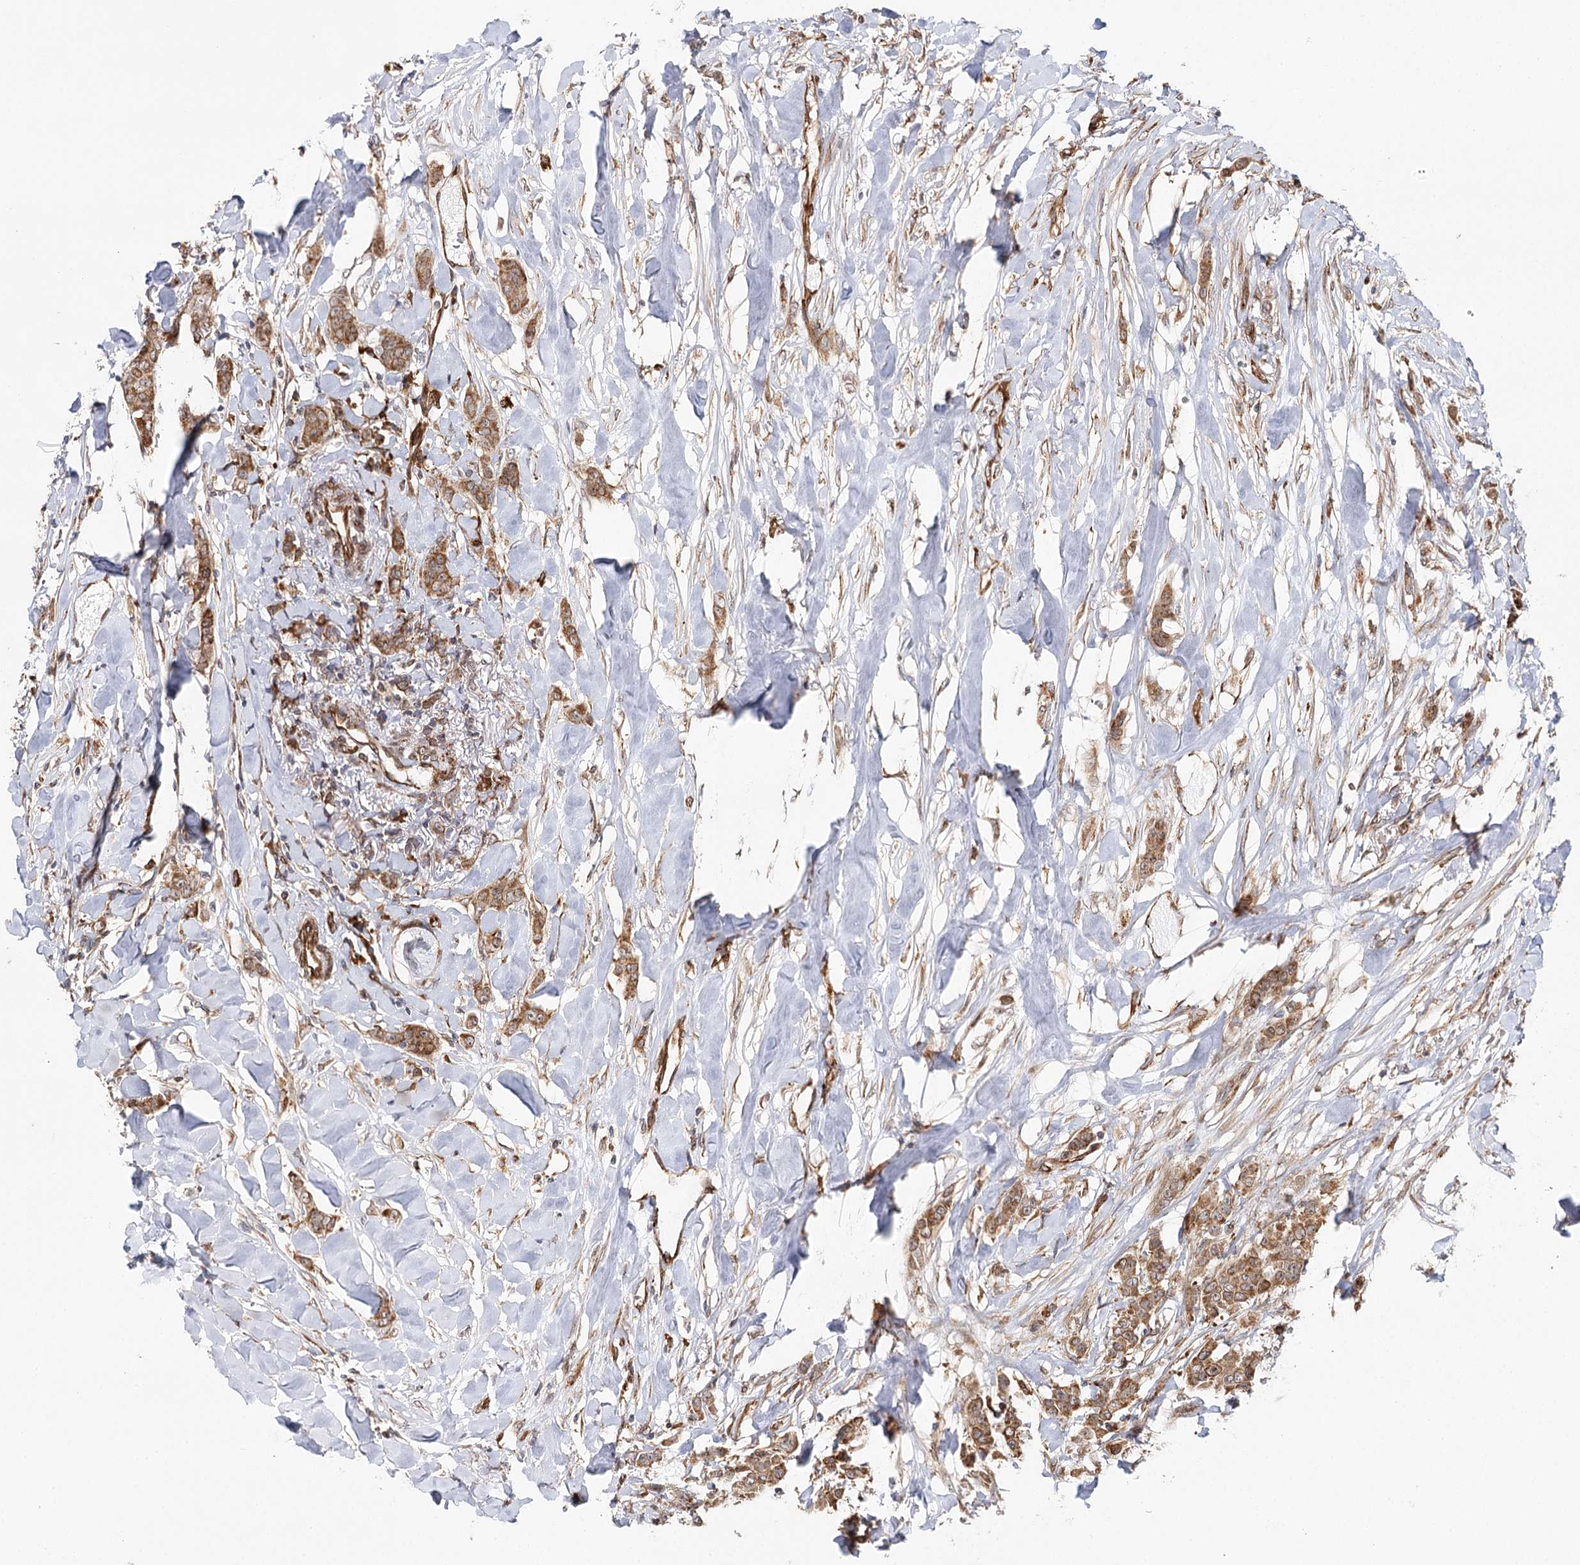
{"staining": {"intensity": "moderate", "quantity": ">75%", "location": "cytoplasmic/membranous"}, "tissue": "breast cancer", "cell_type": "Tumor cells", "image_type": "cancer", "snomed": [{"axis": "morphology", "description": "Duct carcinoma"}, {"axis": "topography", "description": "Breast"}], "caption": "Infiltrating ductal carcinoma (breast) stained with IHC exhibits moderate cytoplasmic/membranous positivity in about >75% of tumor cells.", "gene": "MKNK1", "patient": {"sex": "female", "age": 40}}